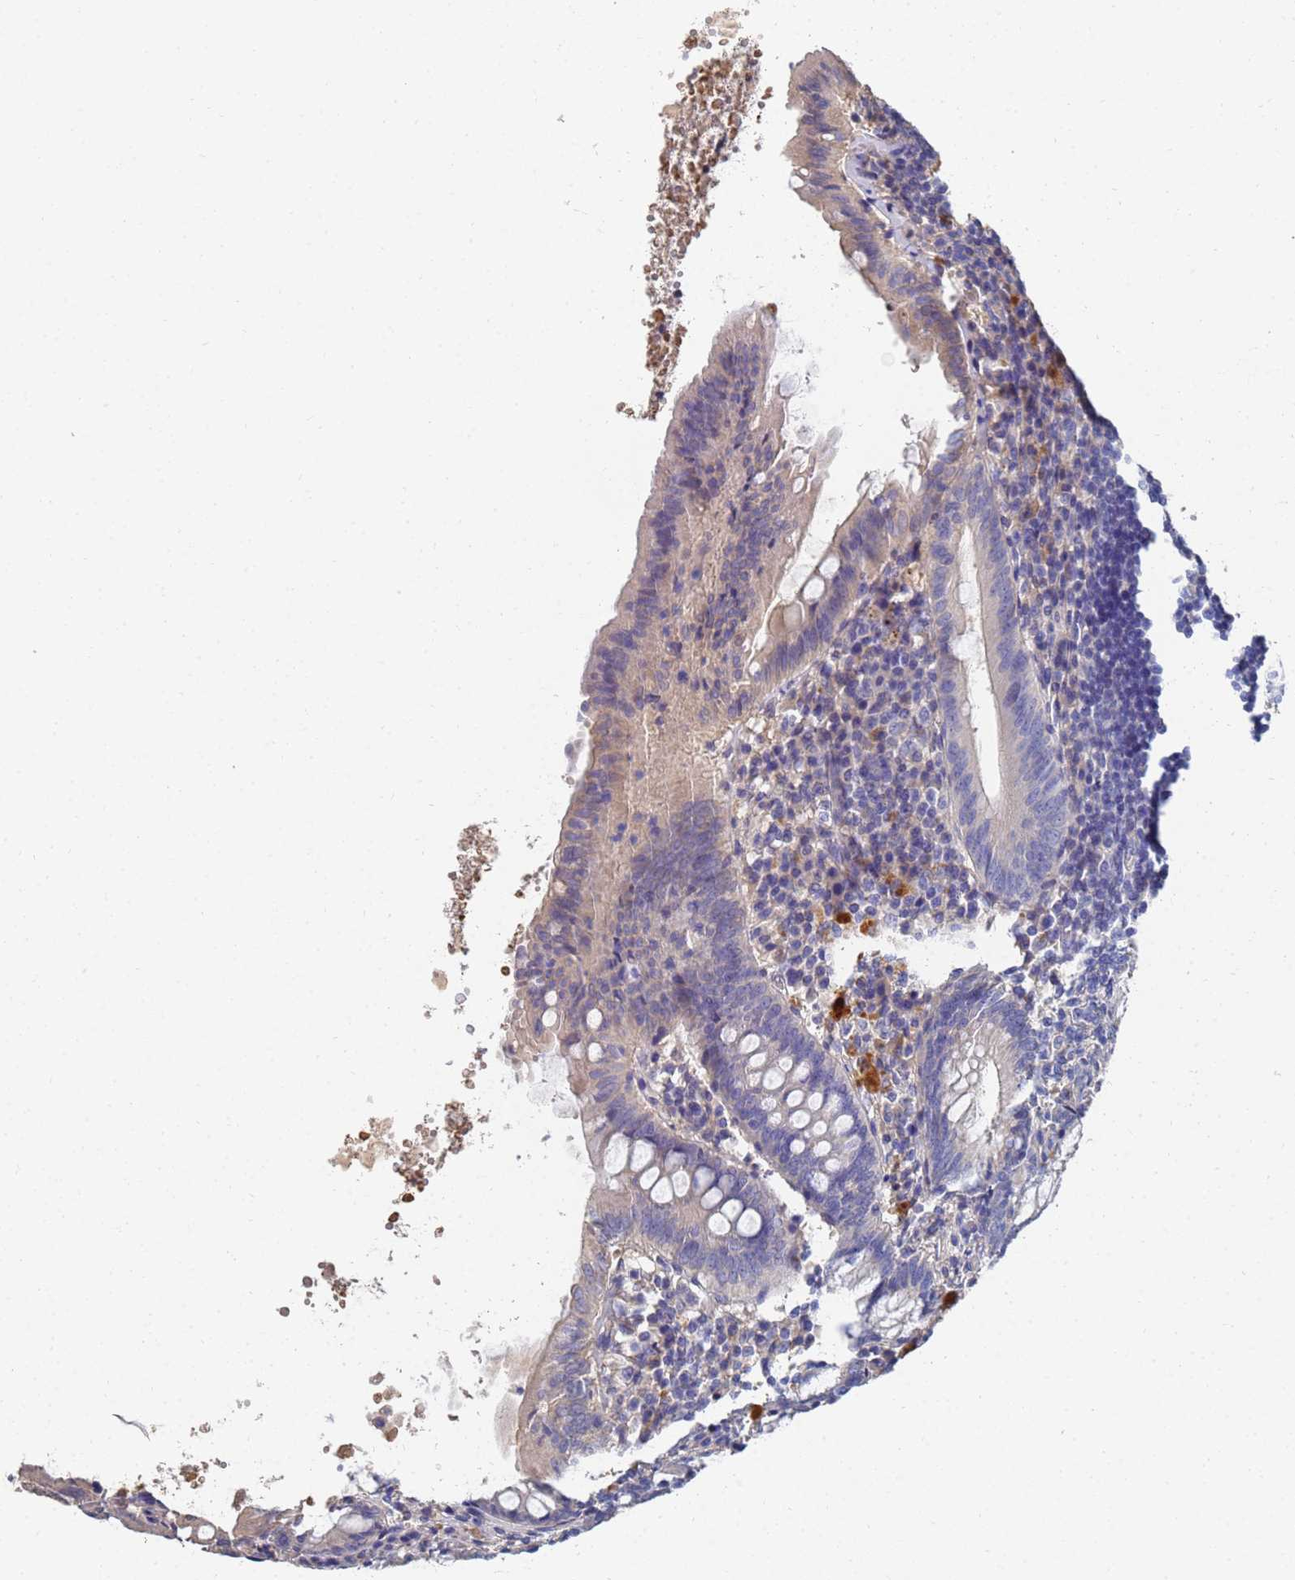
{"staining": {"intensity": "negative", "quantity": "none", "location": "none"}, "tissue": "appendix", "cell_type": "Glandular cells", "image_type": "normal", "snomed": [{"axis": "morphology", "description": "Normal tissue, NOS"}, {"axis": "topography", "description": "Appendix"}], "caption": "This is an immunohistochemistry micrograph of unremarkable appendix. There is no staining in glandular cells.", "gene": "LBX2", "patient": {"sex": "female", "age": 54}}